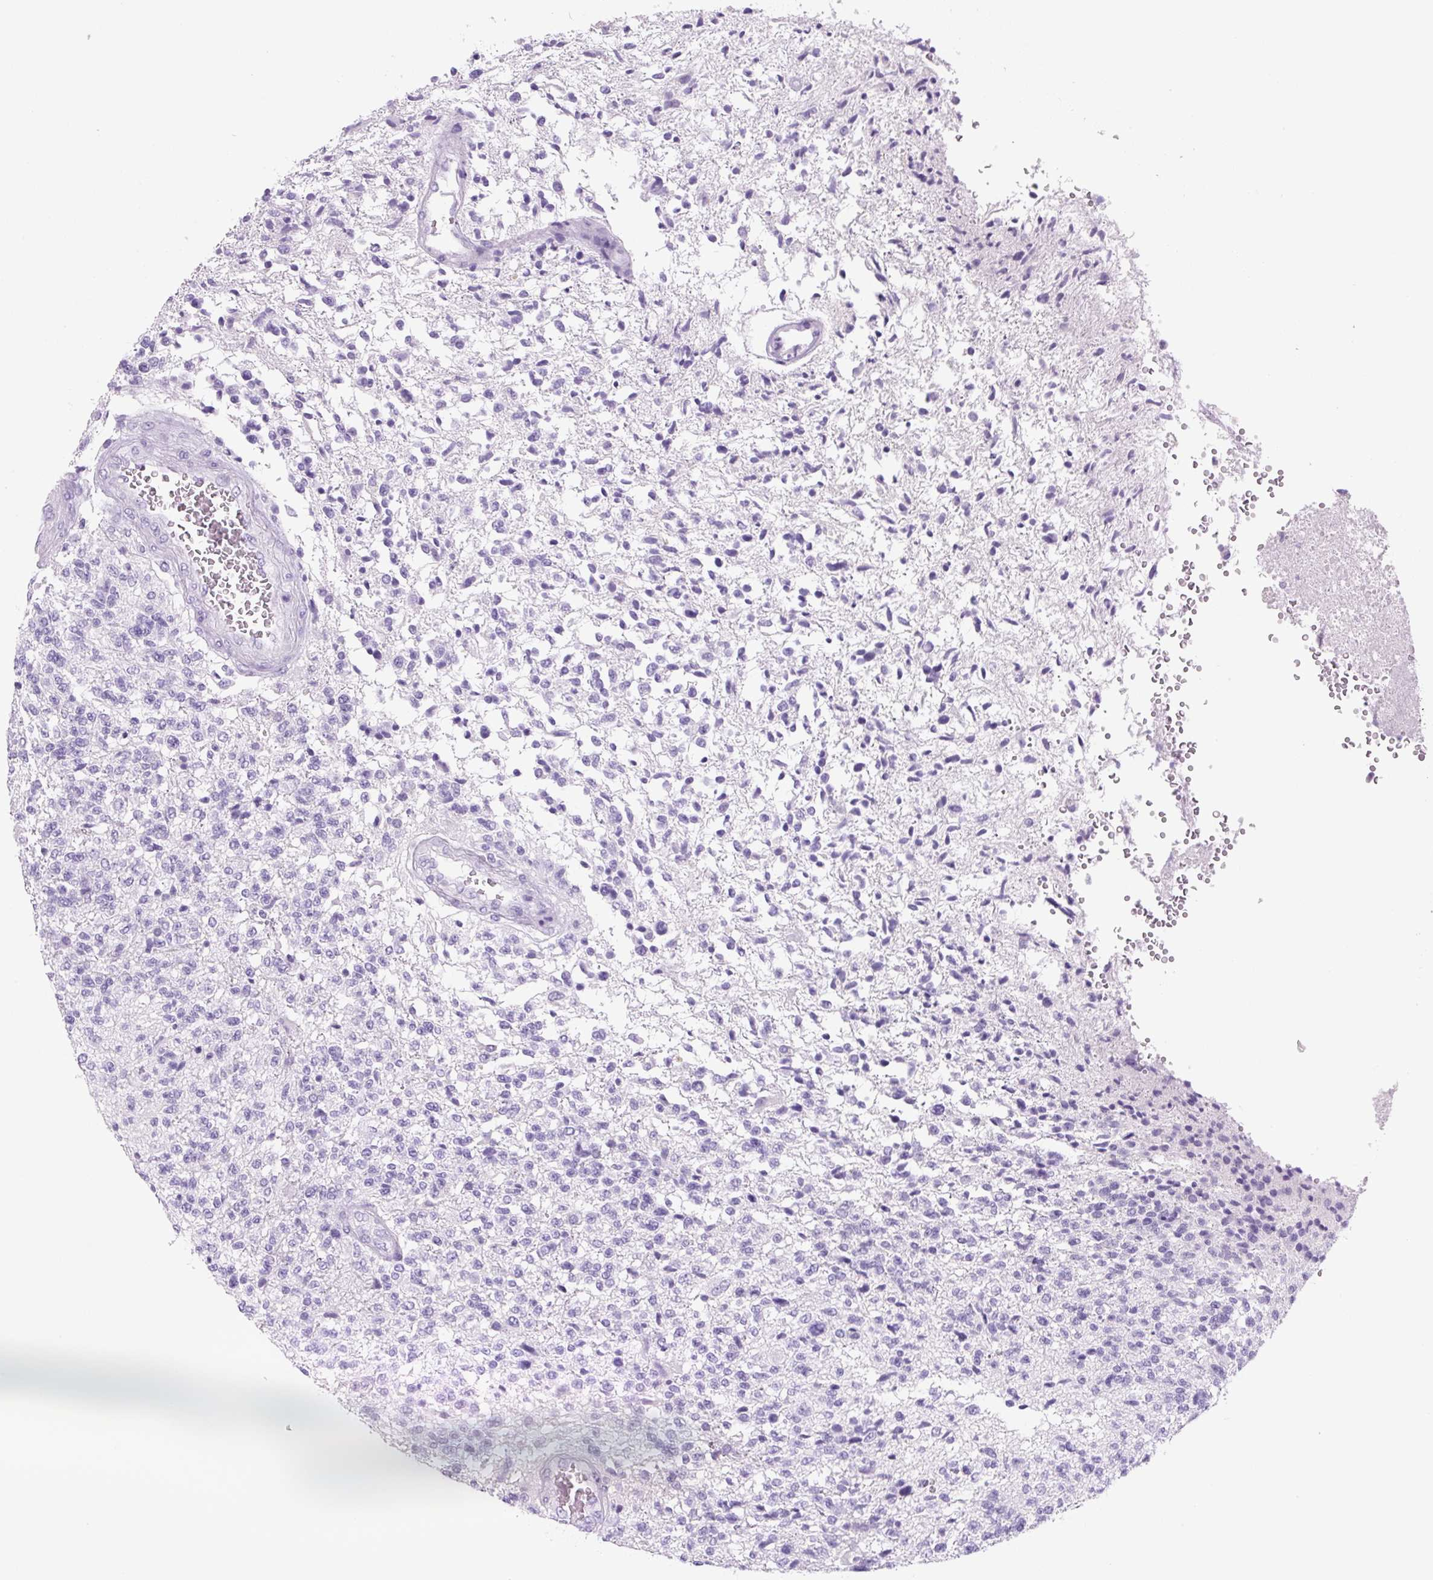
{"staining": {"intensity": "negative", "quantity": "none", "location": "none"}, "tissue": "glioma", "cell_type": "Tumor cells", "image_type": "cancer", "snomed": [{"axis": "morphology", "description": "Glioma, malignant, High grade"}, {"axis": "topography", "description": "Brain"}], "caption": "DAB (3,3'-diaminobenzidine) immunohistochemical staining of human malignant high-grade glioma displays no significant expression in tumor cells.", "gene": "PRRT1", "patient": {"sex": "male", "age": 56}}